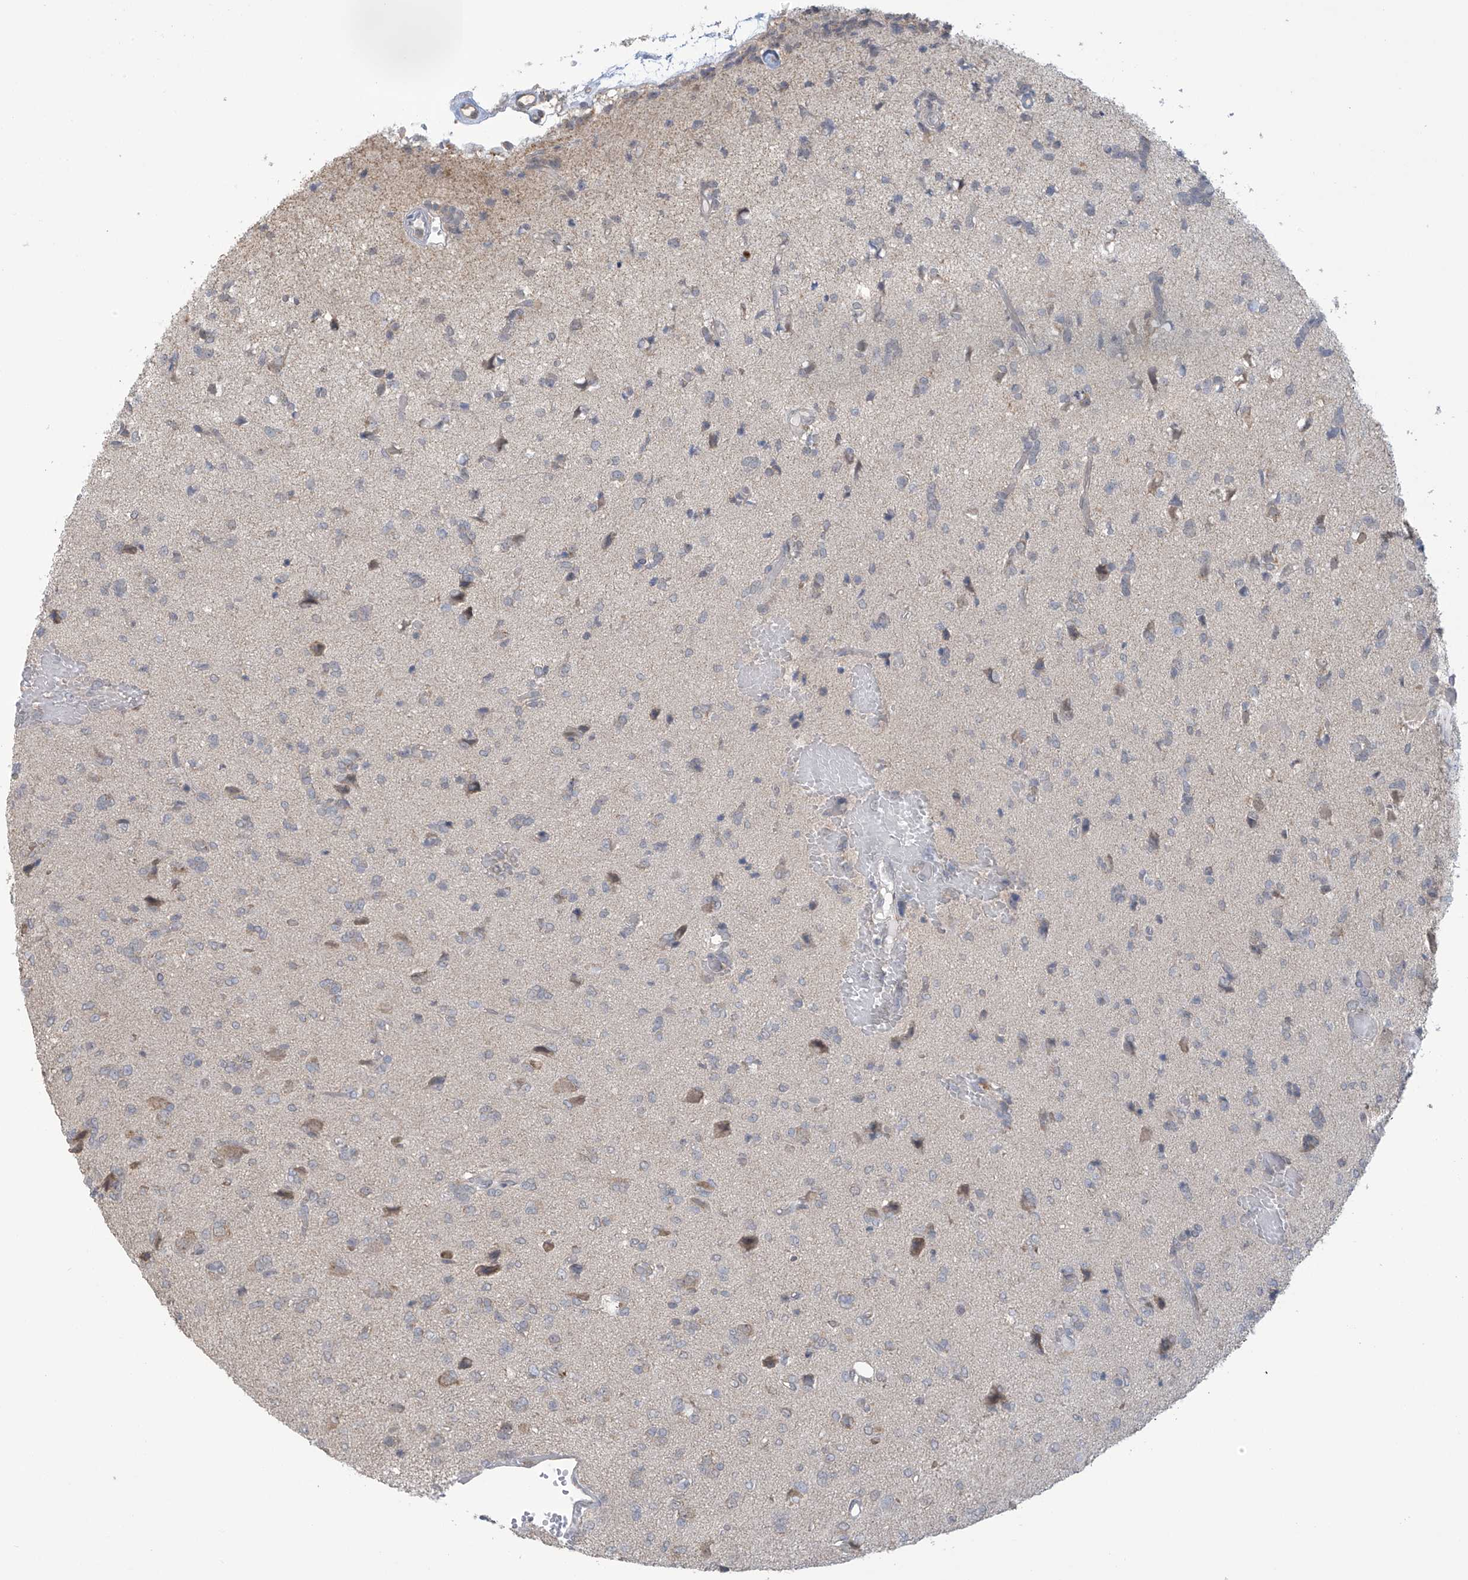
{"staining": {"intensity": "negative", "quantity": "none", "location": "none"}, "tissue": "glioma", "cell_type": "Tumor cells", "image_type": "cancer", "snomed": [{"axis": "morphology", "description": "Glioma, malignant, High grade"}, {"axis": "topography", "description": "Brain"}], "caption": "IHC image of human malignant glioma (high-grade) stained for a protein (brown), which reveals no expression in tumor cells.", "gene": "KIAA1522", "patient": {"sex": "female", "age": 59}}